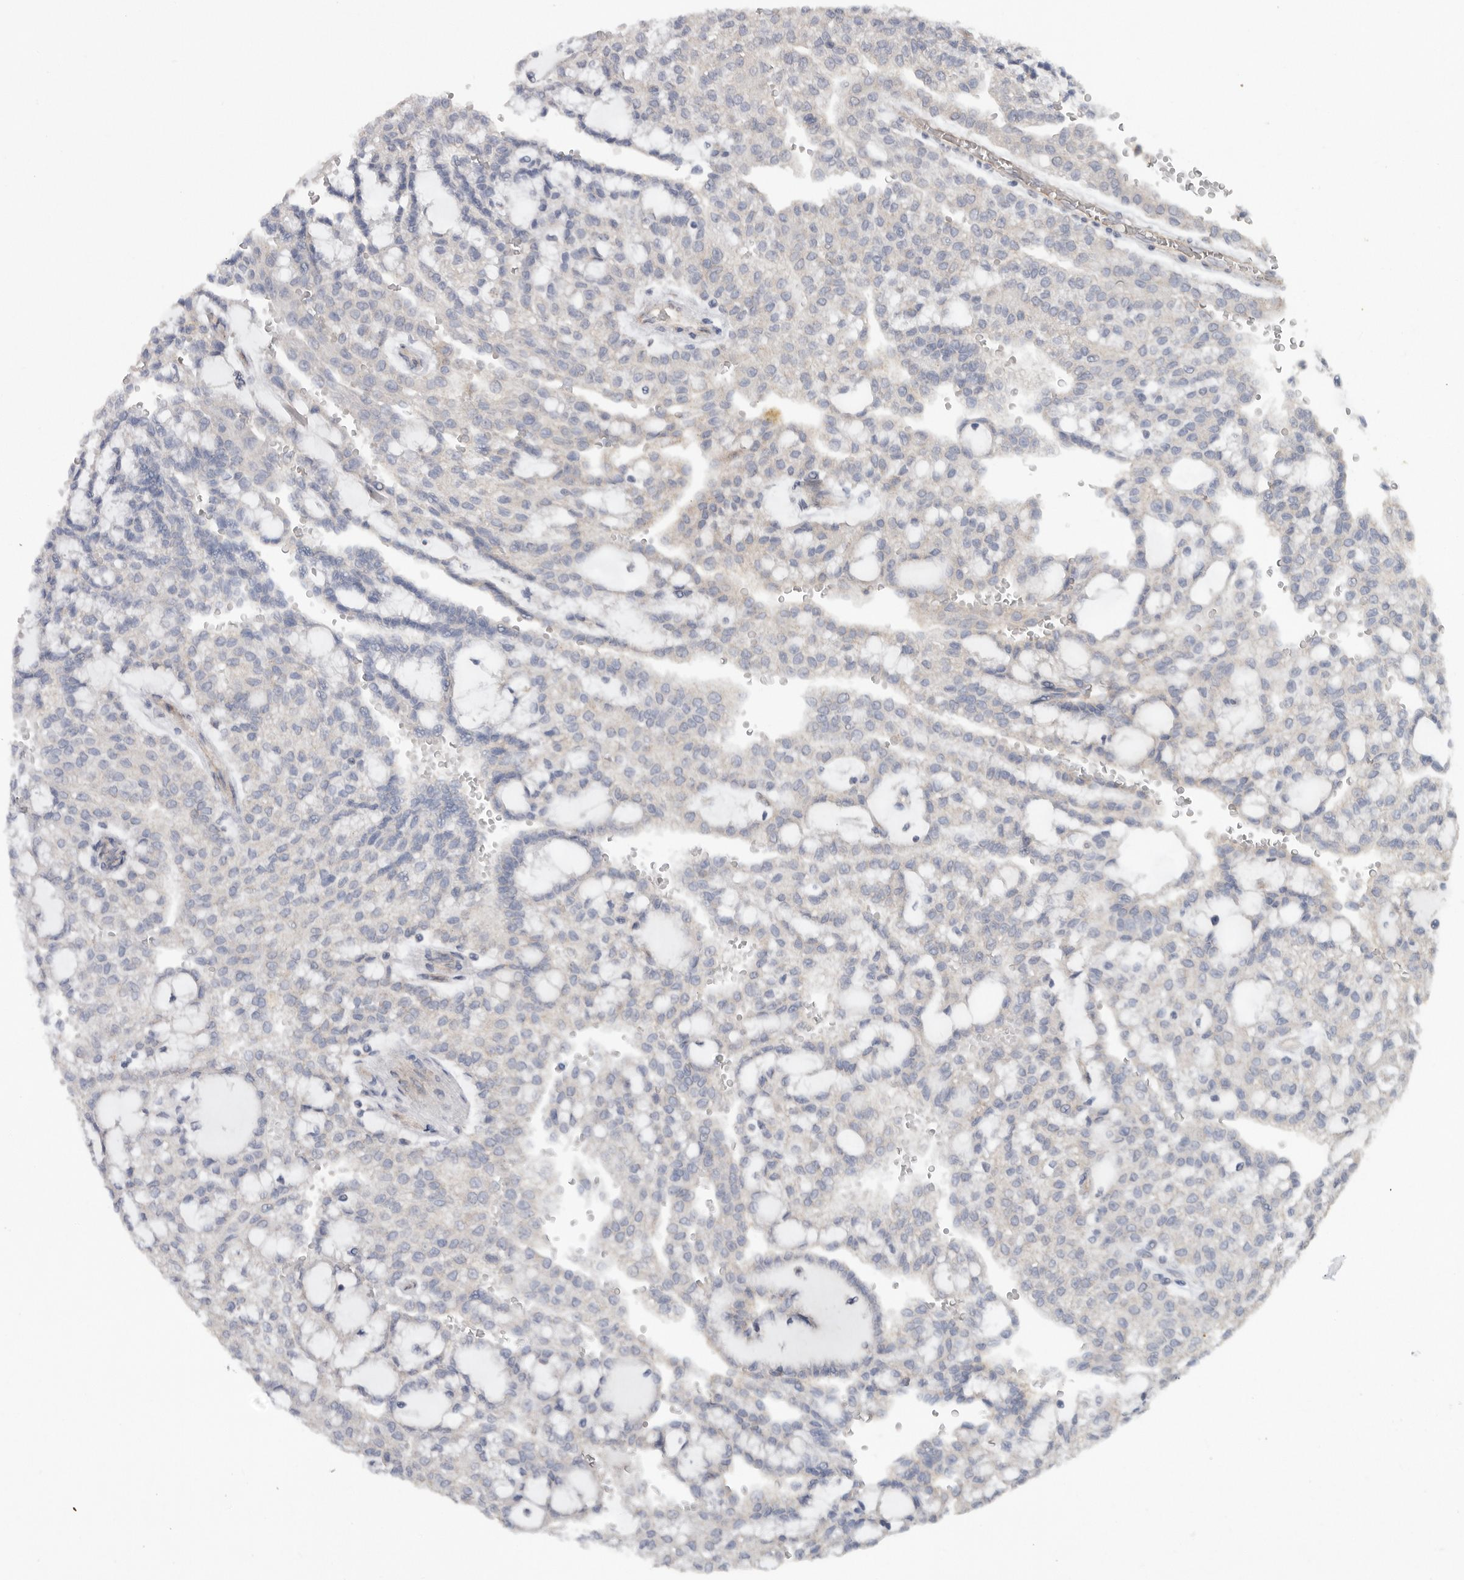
{"staining": {"intensity": "negative", "quantity": "none", "location": "none"}, "tissue": "renal cancer", "cell_type": "Tumor cells", "image_type": "cancer", "snomed": [{"axis": "morphology", "description": "Adenocarcinoma, NOS"}, {"axis": "topography", "description": "Kidney"}], "caption": "A high-resolution histopathology image shows immunohistochemistry (IHC) staining of renal adenocarcinoma, which exhibits no significant positivity in tumor cells.", "gene": "PODXL2", "patient": {"sex": "male", "age": 63}}